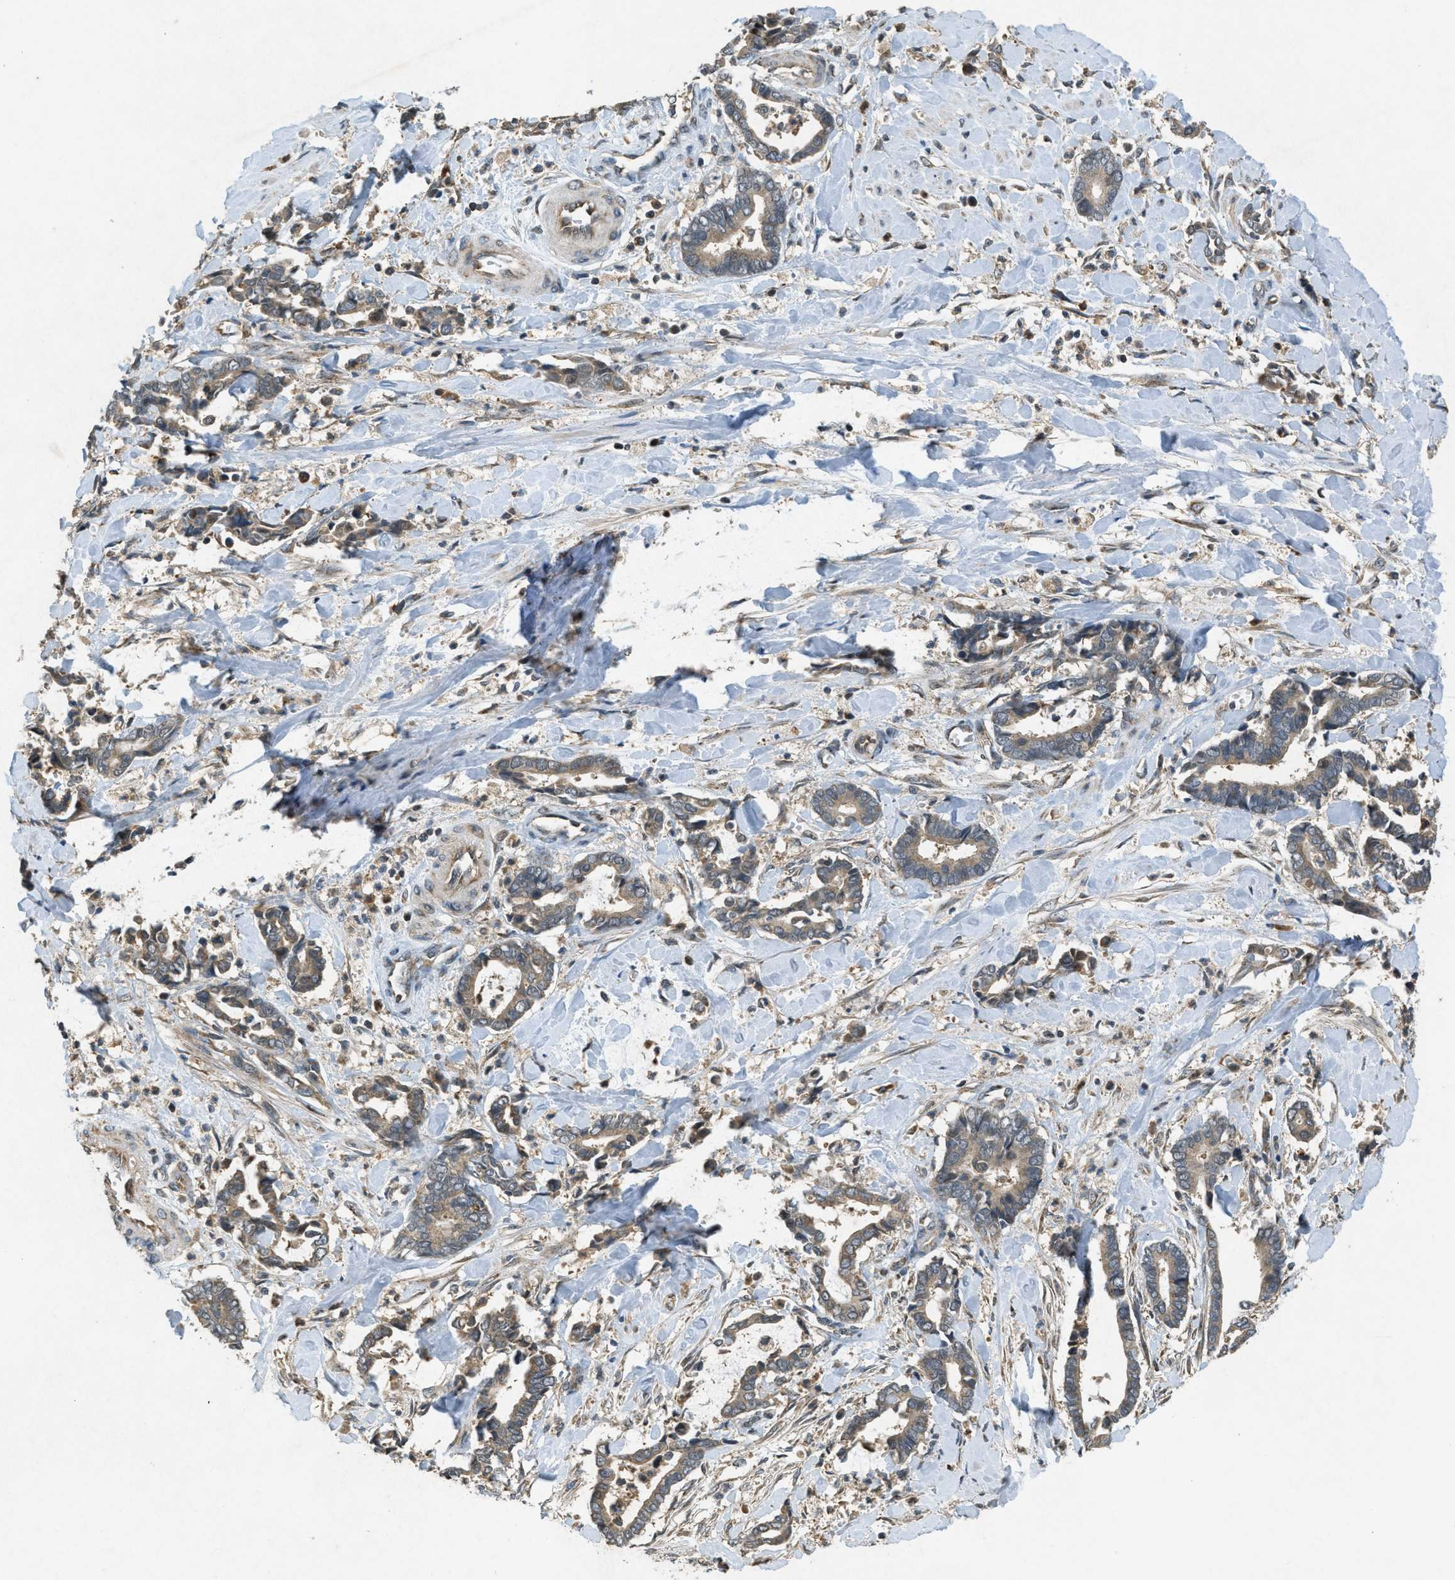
{"staining": {"intensity": "moderate", "quantity": ">75%", "location": "cytoplasmic/membranous"}, "tissue": "cervical cancer", "cell_type": "Tumor cells", "image_type": "cancer", "snomed": [{"axis": "morphology", "description": "Adenocarcinoma, NOS"}, {"axis": "topography", "description": "Cervix"}], "caption": "Protein expression analysis of human cervical cancer (adenocarcinoma) reveals moderate cytoplasmic/membranous positivity in about >75% of tumor cells. The staining was performed using DAB (3,3'-diaminobenzidine), with brown indicating positive protein expression. Nuclei are stained blue with hematoxylin.", "gene": "PPP1R15A", "patient": {"sex": "female", "age": 44}}